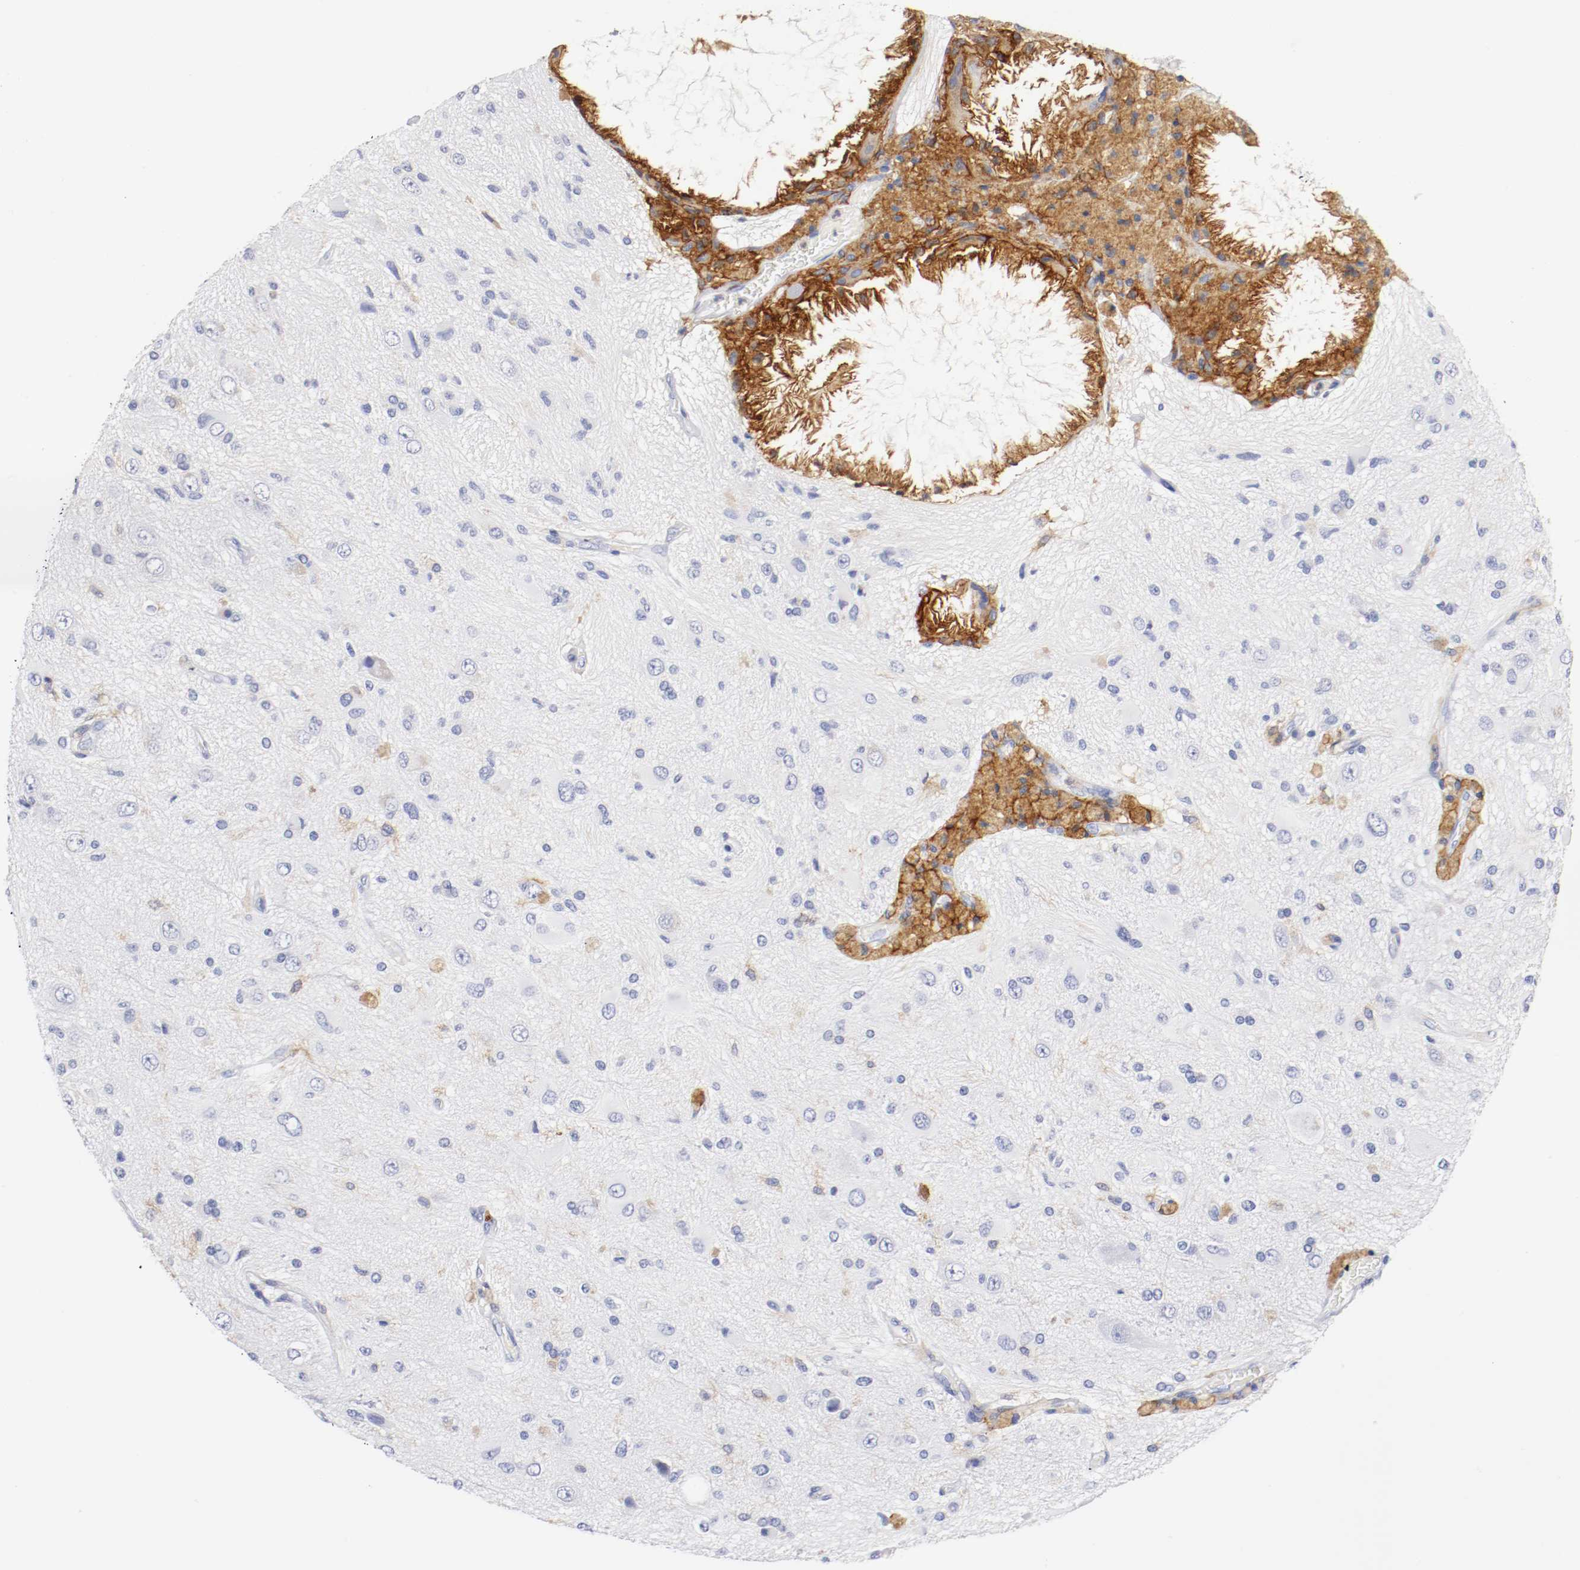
{"staining": {"intensity": "negative", "quantity": "none", "location": "none"}, "tissue": "glioma", "cell_type": "Tumor cells", "image_type": "cancer", "snomed": [{"axis": "morphology", "description": "Glioma, malignant, High grade"}, {"axis": "topography", "description": "Brain"}], "caption": "Glioma was stained to show a protein in brown. There is no significant expression in tumor cells.", "gene": "ITGAX", "patient": {"sex": "male", "age": 47}}